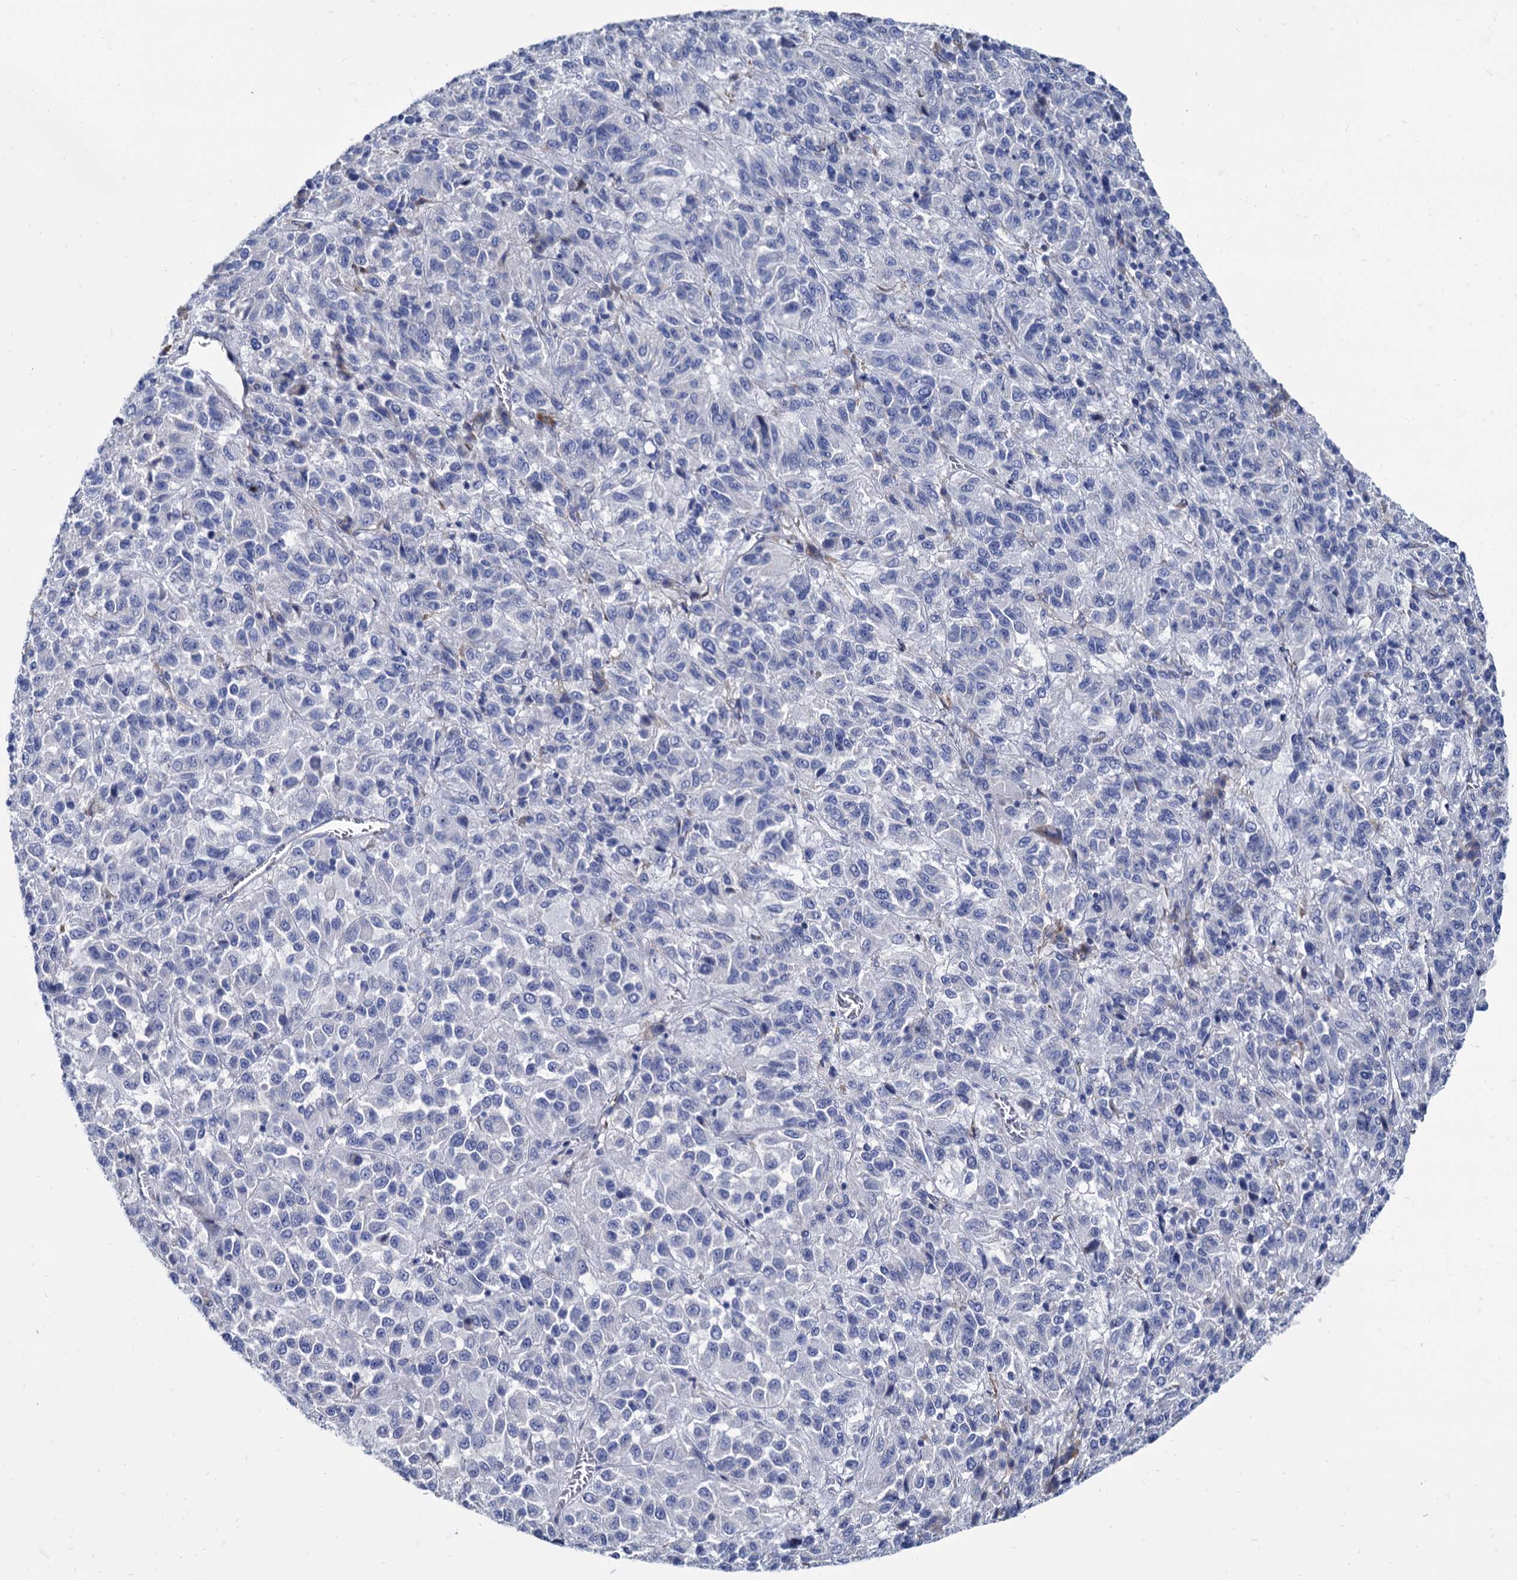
{"staining": {"intensity": "negative", "quantity": "none", "location": "none"}, "tissue": "melanoma", "cell_type": "Tumor cells", "image_type": "cancer", "snomed": [{"axis": "morphology", "description": "Malignant melanoma, Metastatic site"}, {"axis": "topography", "description": "Lung"}], "caption": "An immunohistochemistry (IHC) micrograph of melanoma is shown. There is no staining in tumor cells of melanoma.", "gene": "FOXR2", "patient": {"sex": "male", "age": 64}}